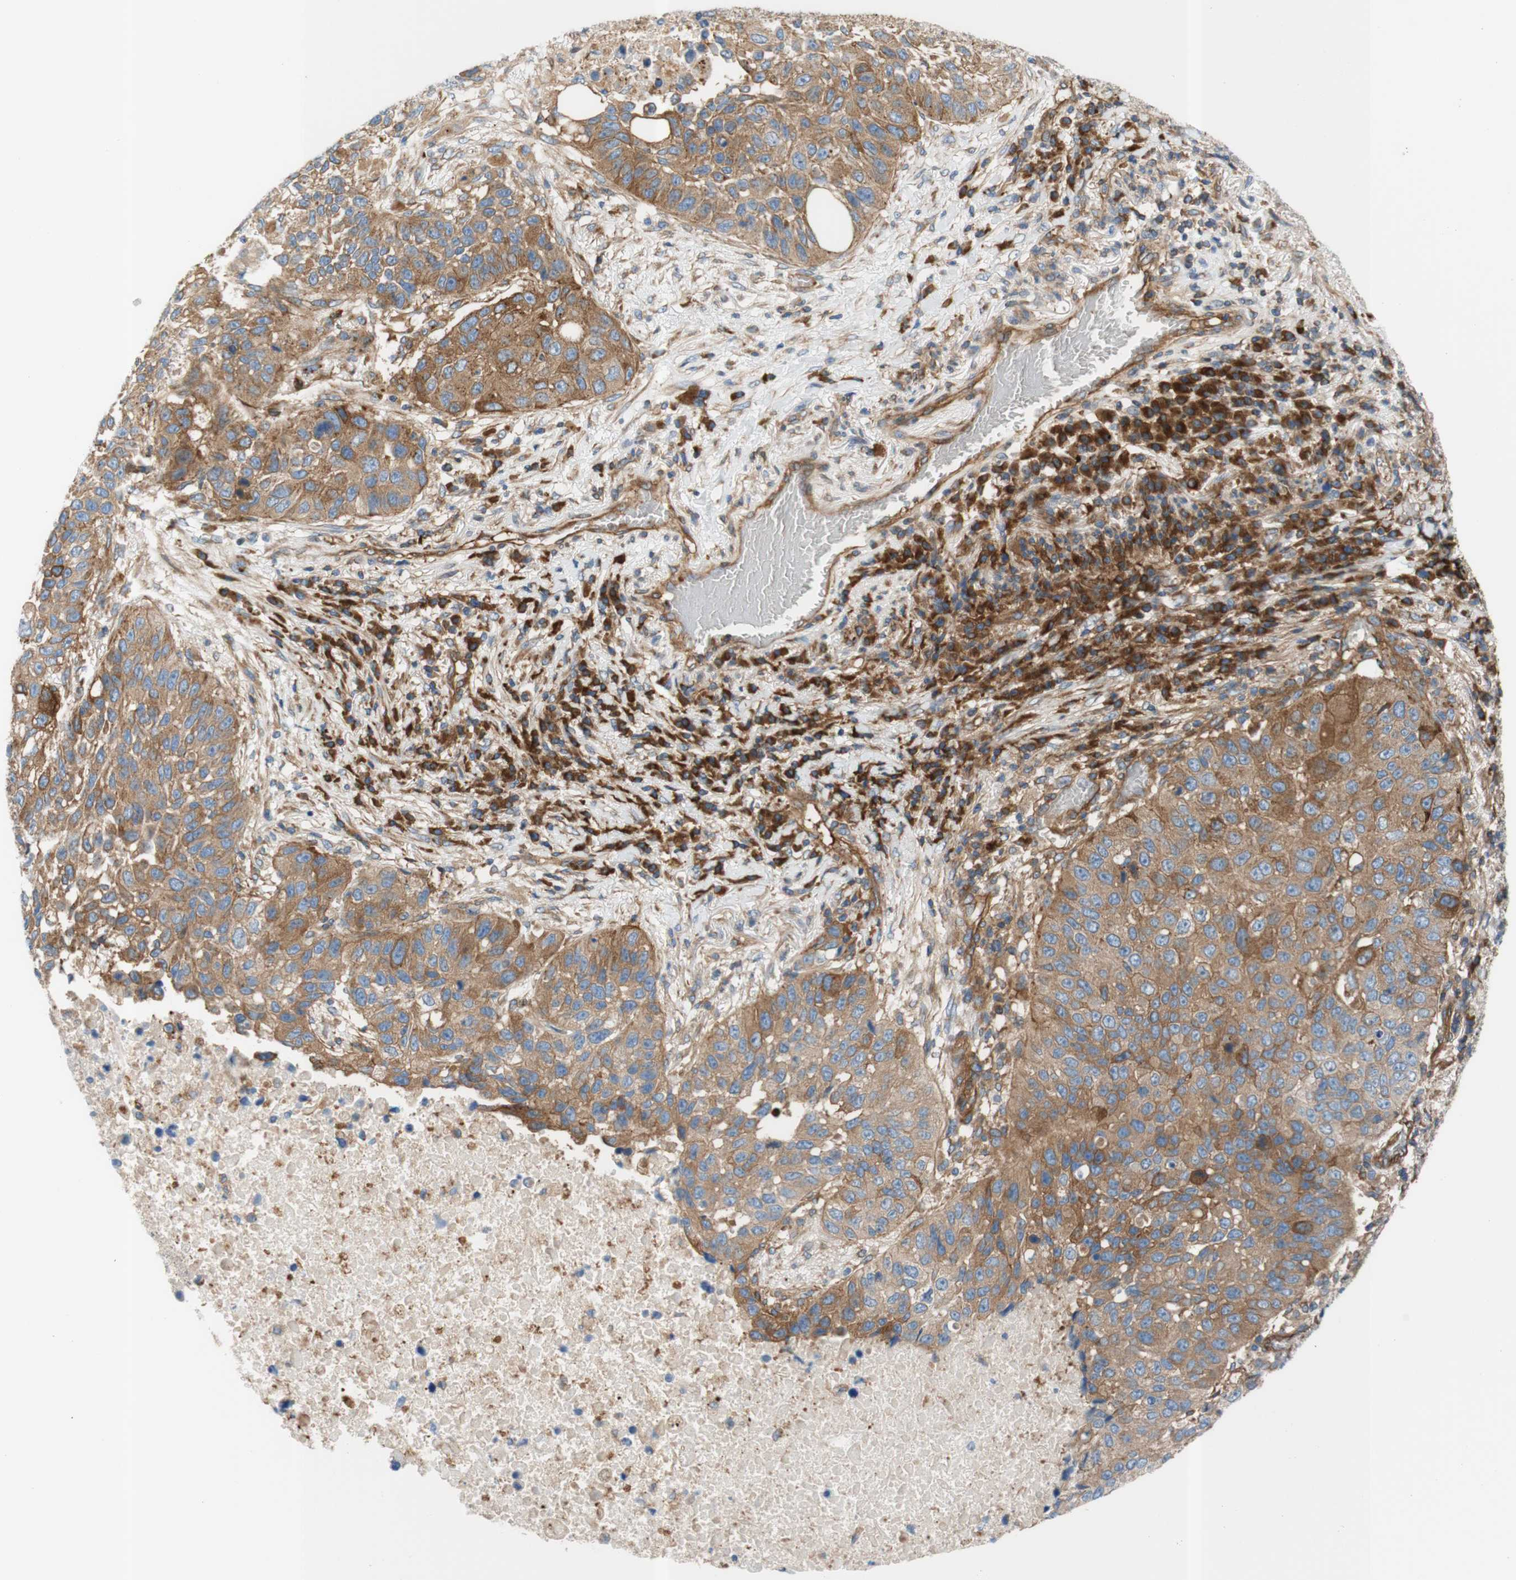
{"staining": {"intensity": "weak", "quantity": ">75%", "location": "cytoplasmic/membranous"}, "tissue": "lung cancer", "cell_type": "Tumor cells", "image_type": "cancer", "snomed": [{"axis": "morphology", "description": "Squamous cell carcinoma, NOS"}, {"axis": "topography", "description": "Lung"}], "caption": "Immunohistochemical staining of human lung cancer displays low levels of weak cytoplasmic/membranous positivity in about >75% of tumor cells.", "gene": "STOM", "patient": {"sex": "male", "age": 57}}